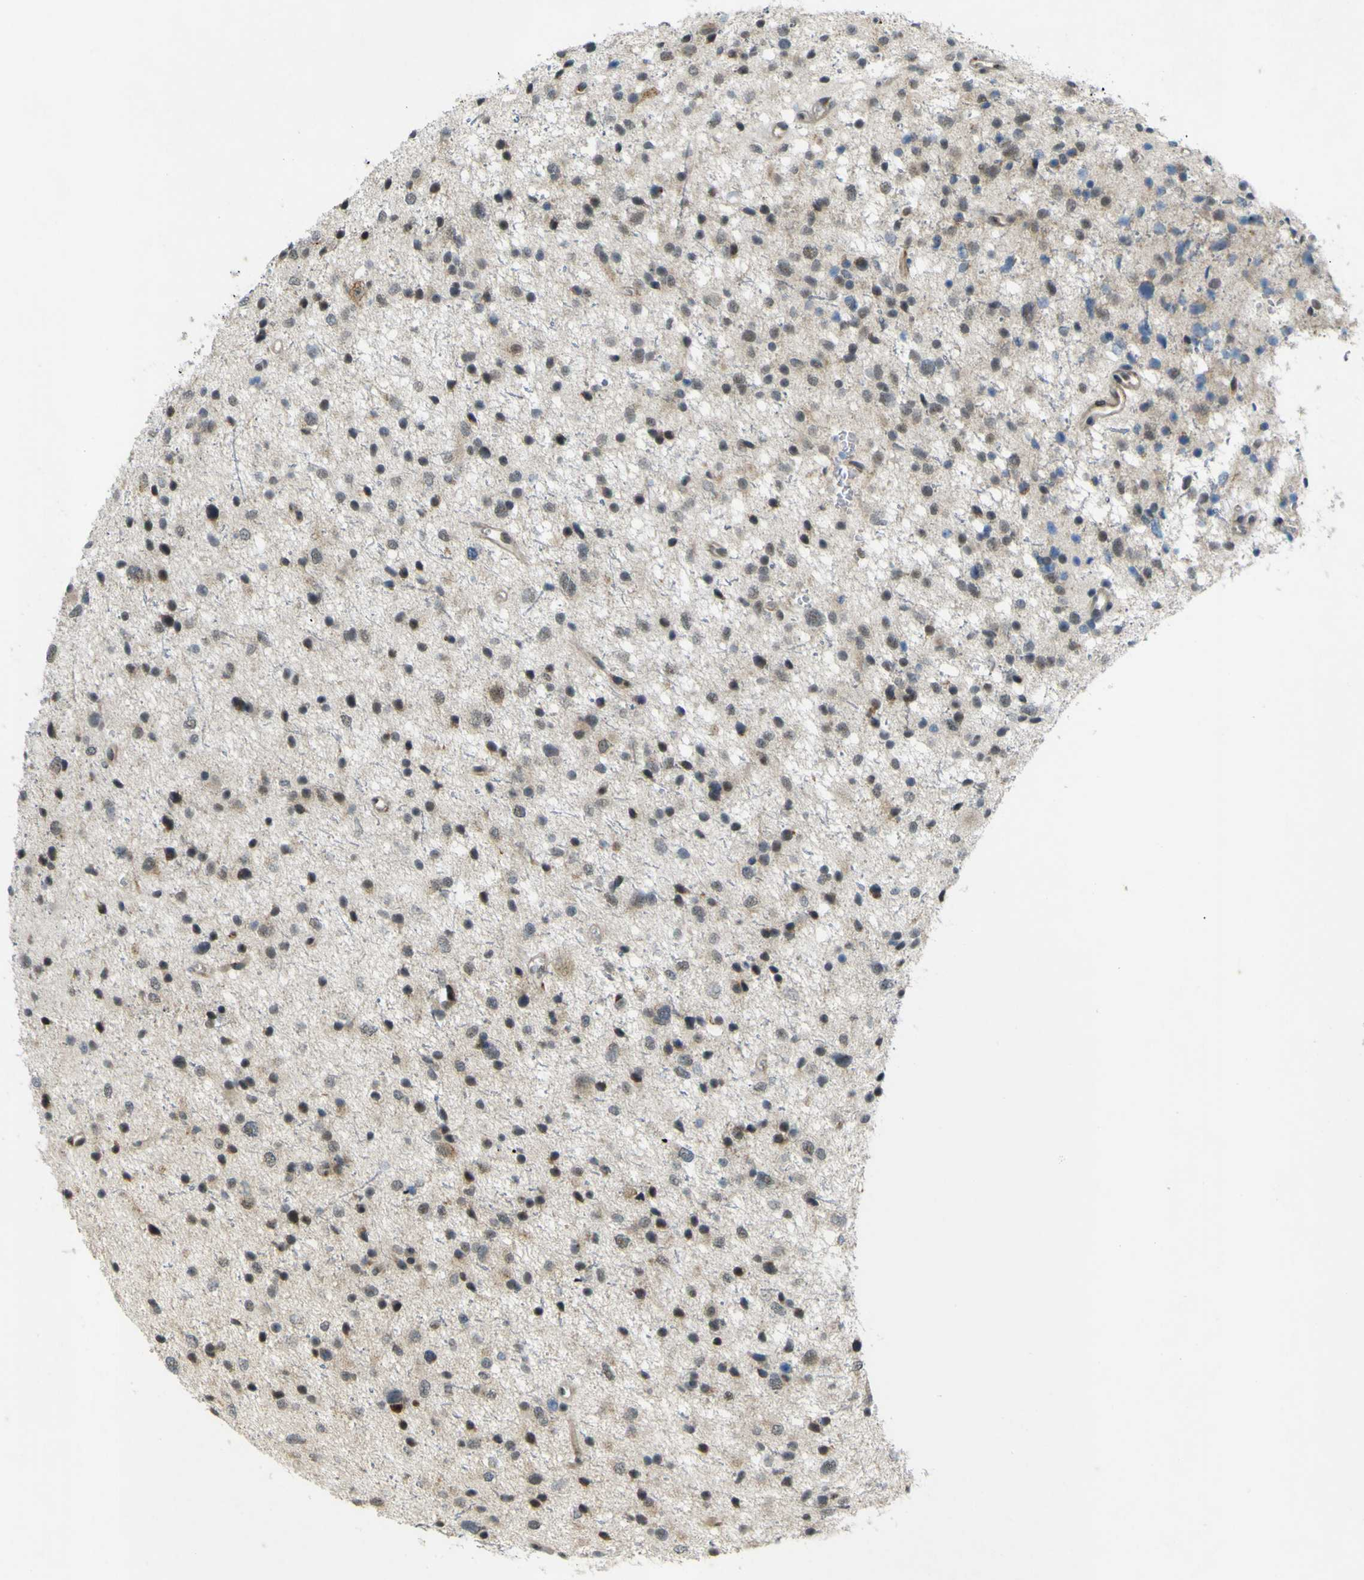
{"staining": {"intensity": "weak", "quantity": "<25%", "location": "nuclear"}, "tissue": "glioma", "cell_type": "Tumor cells", "image_type": "cancer", "snomed": [{"axis": "morphology", "description": "Glioma, malignant, Low grade"}, {"axis": "topography", "description": "Brain"}], "caption": "The micrograph displays no staining of tumor cells in glioma. (DAB IHC, high magnification).", "gene": "IGF2R", "patient": {"sex": "female", "age": 37}}